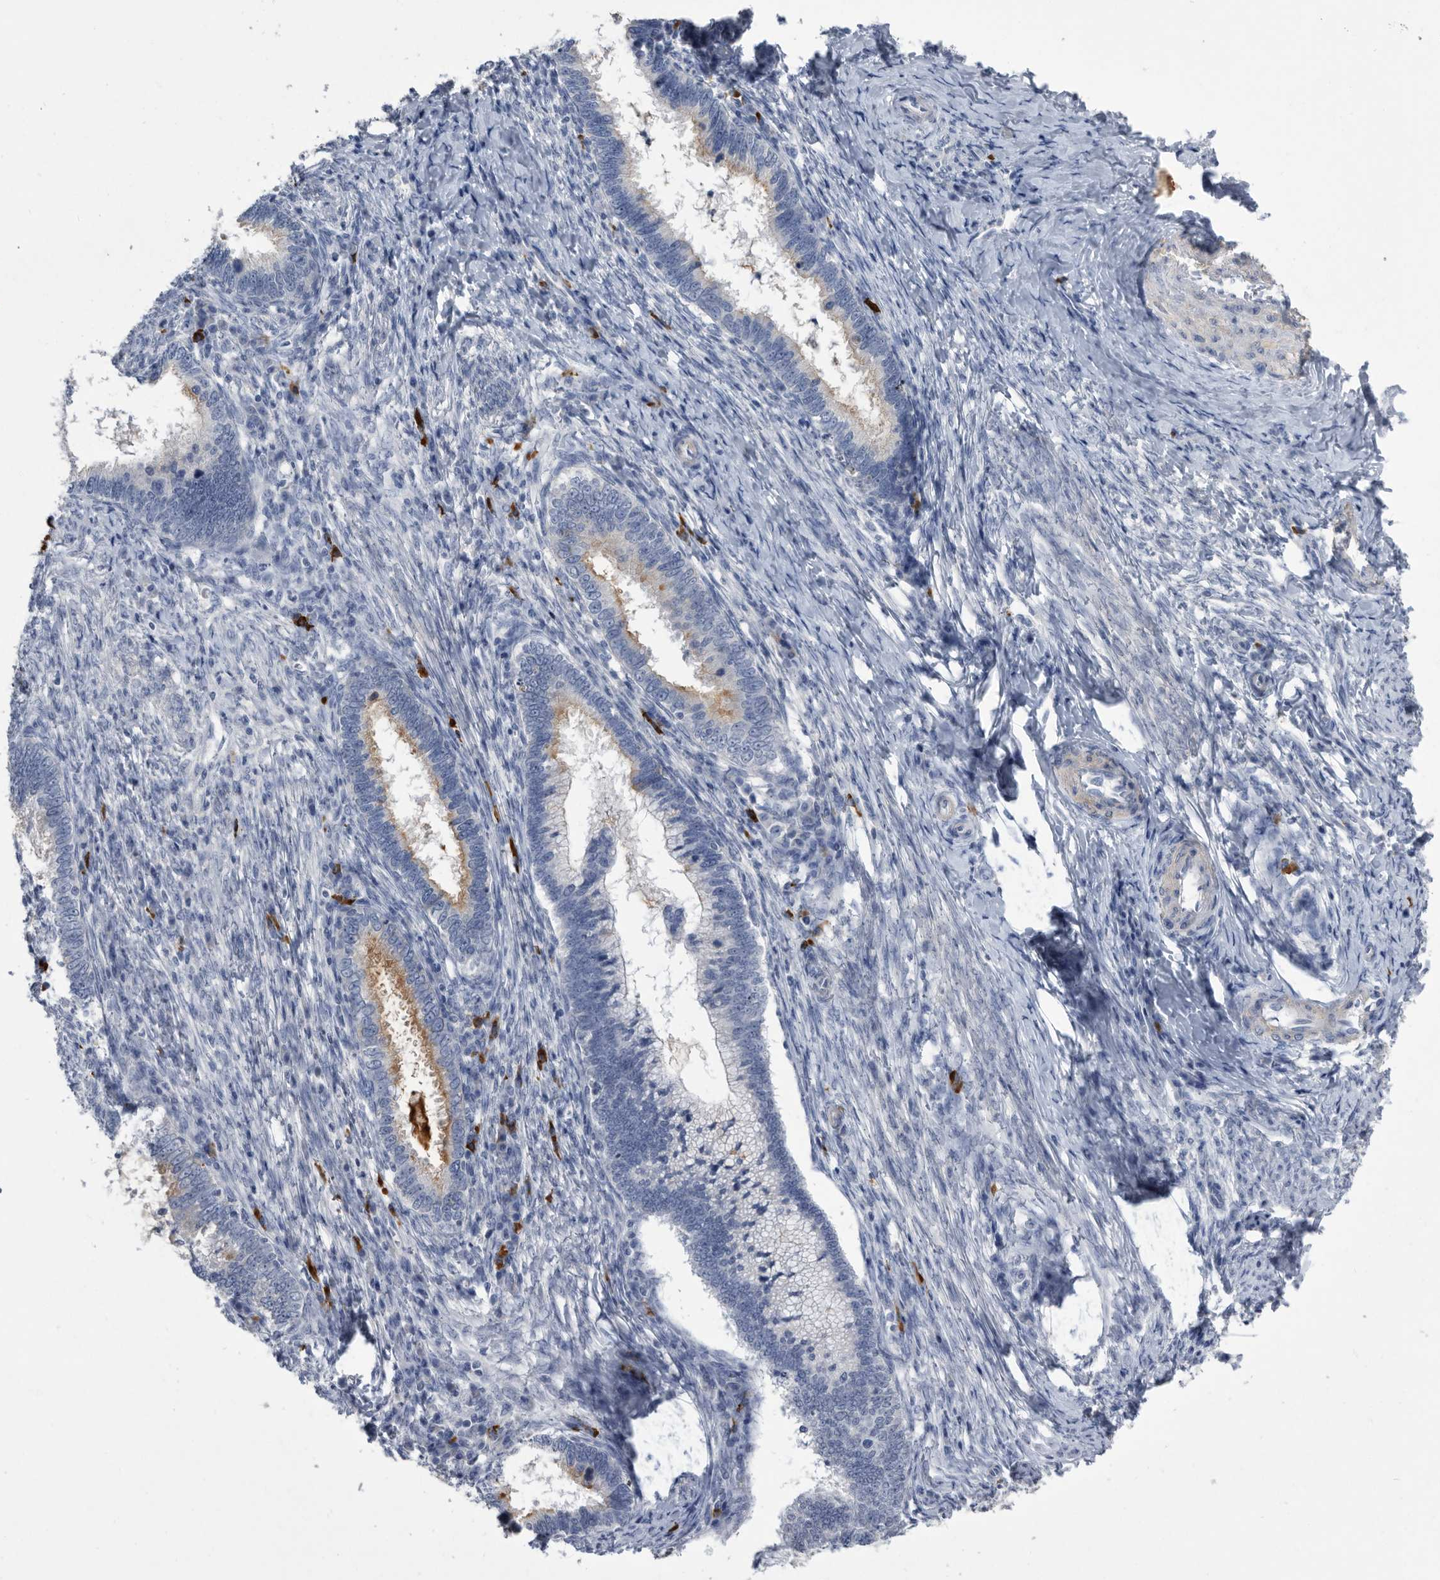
{"staining": {"intensity": "moderate", "quantity": "25%-75%", "location": "cytoplasmic/membranous"}, "tissue": "cervical cancer", "cell_type": "Tumor cells", "image_type": "cancer", "snomed": [{"axis": "morphology", "description": "Adenocarcinoma, NOS"}, {"axis": "topography", "description": "Cervix"}], "caption": "About 25%-75% of tumor cells in human cervical cancer (adenocarcinoma) display moderate cytoplasmic/membranous protein staining as visualized by brown immunohistochemical staining.", "gene": "BTBD6", "patient": {"sex": "female", "age": 36}}